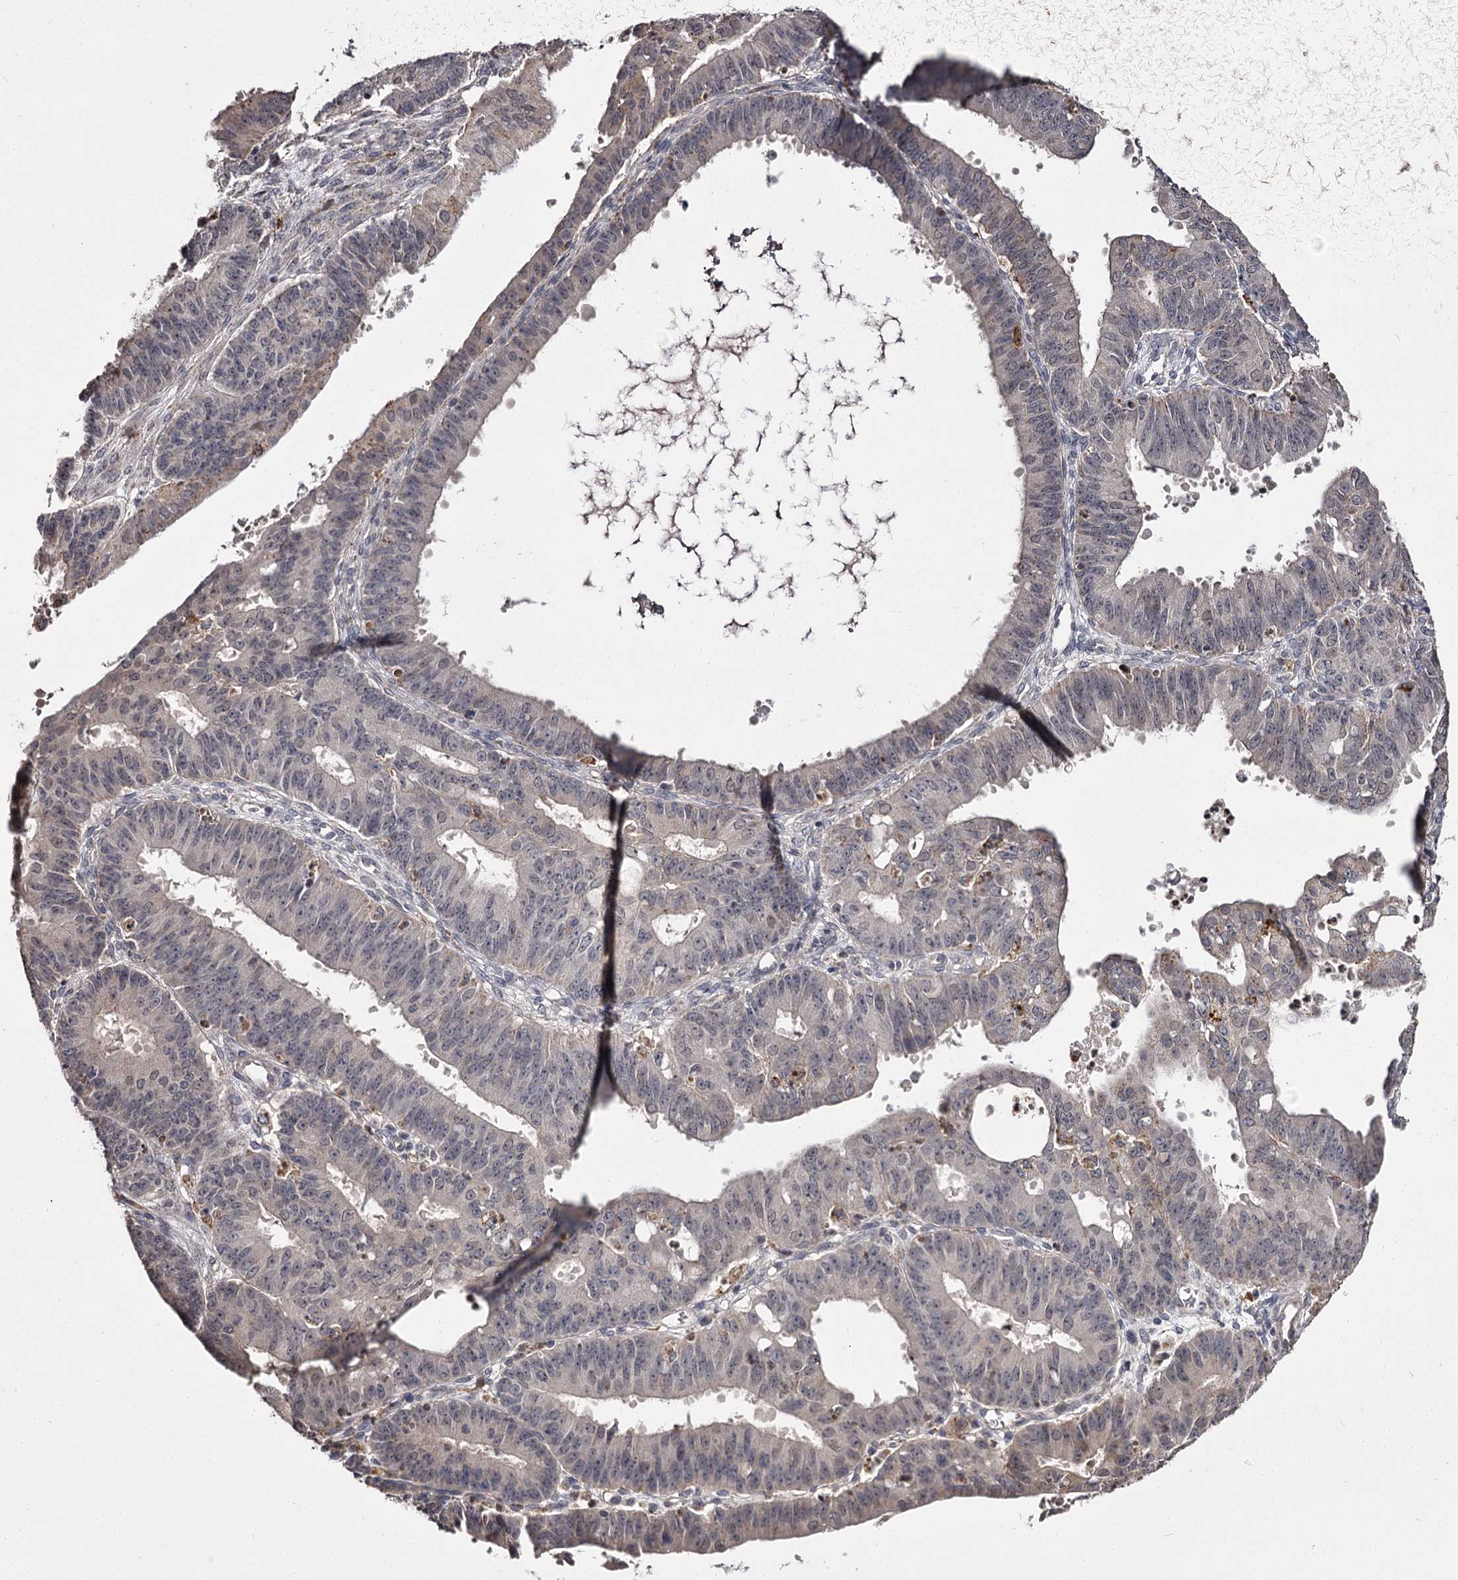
{"staining": {"intensity": "negative", "quantity": "none", "location": "none"}, "tissue": "ovarian cancer", "cell_type": "Tumor cells", "image_type": "cancer", "snomed": [{"axis": "morphology", "description": "Carcinoma, endometroid"}, {"axis": "topography", "description": "Appendix"}, {"axis": "topography", "description": "Ovary"}], "caption": "The immunohistochemistry (IHC) micrograph has no significant positivity in tumor cells of ovarian cancer tissue.", "gene": "SLC32A1", "patient": {"sex": "female", "age": 42}}